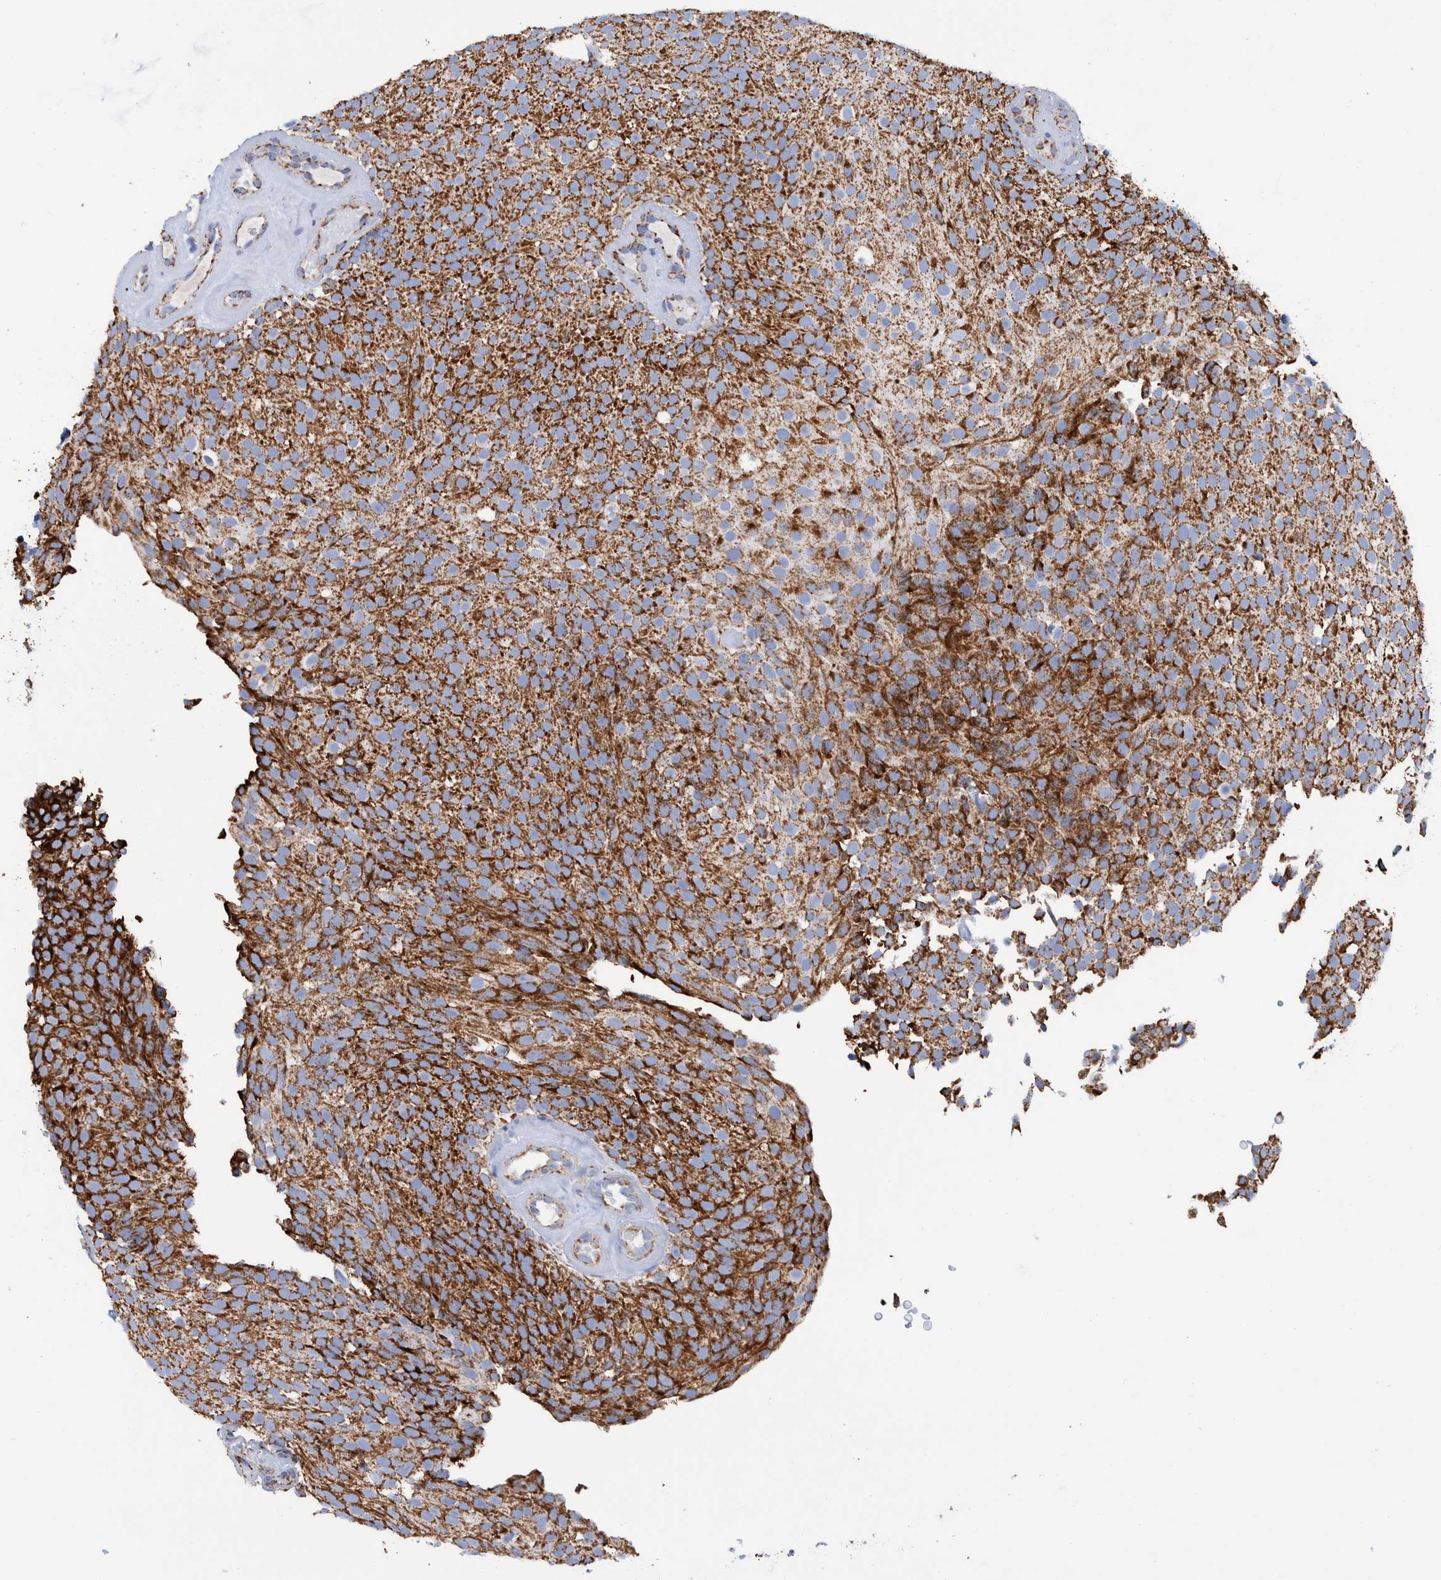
{"staining": {"intensity": "moderate", "quantity": ">75%", "location": "cytoplasmic/membranous"}, "tissue": "urothelial cancer", "cell_type": "Tumor cells", "image_type": "cancer", "snomed": [{"axis": "morphology", "description": "Urothelial carcinoma, Low grade"}, {"axis": "topography", "description": "Urinary bladder"}], "caption": "Human urothelial carcinoma (low-grade) stained with a protein marker exhibits moderate staining in tumor cells.", "gene": "DECR1", "patient": {"sex": "male", "age": 78}}